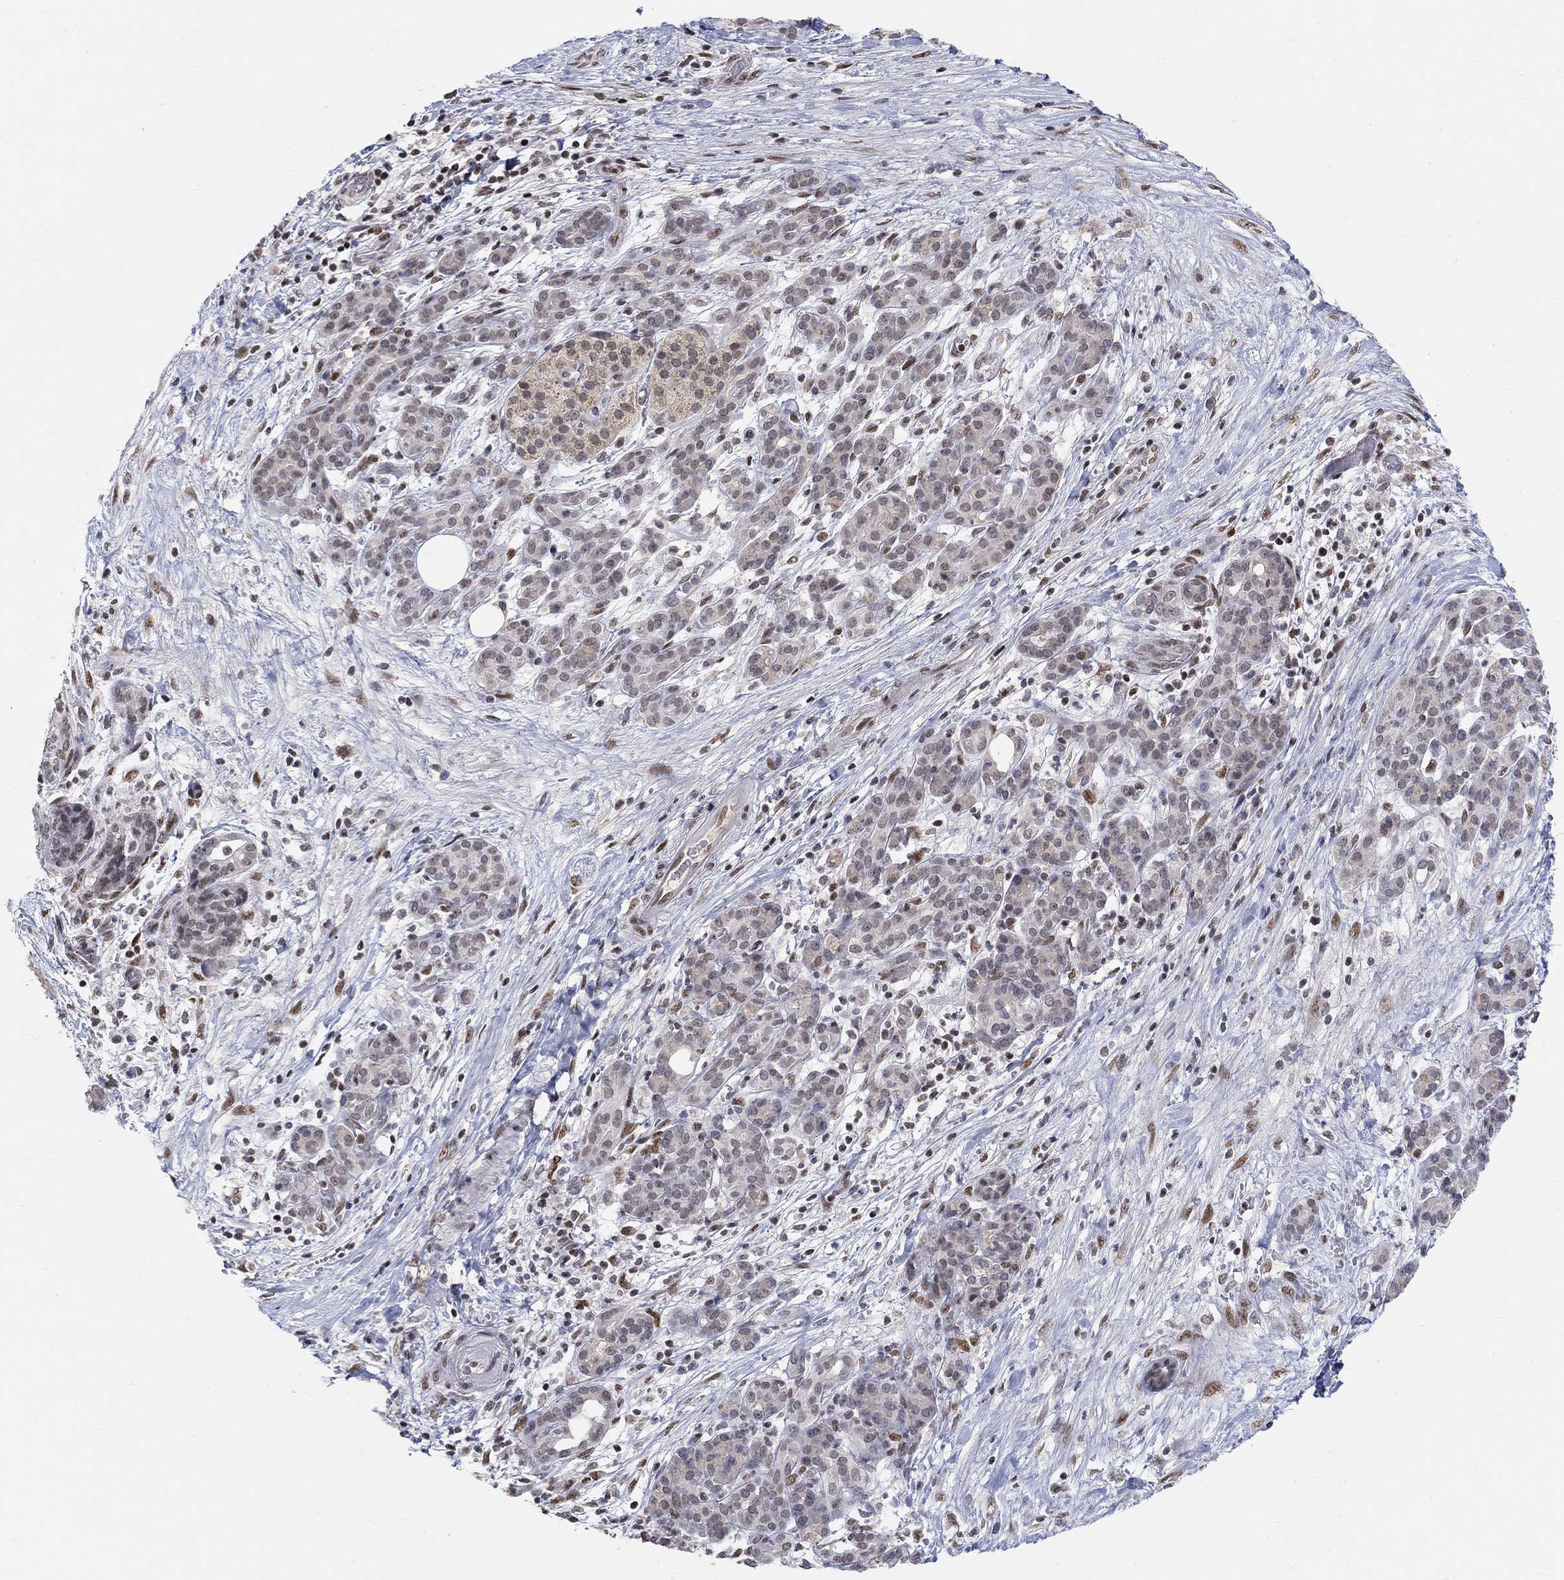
{"staining": {"intensity": "negative", "quantity": "none", "location": "none"}, "tissue": "pancreatic cancer", "cell_type": "Tumor cells", "image_type": "cancer", "snomed": [{"axis": "morphology", "description": "Adenocarcinoma, NOS"}, {"axis": "topography", "description": "Pancreas"}], "caption": "There is no significant positivity in tumor cells of adenocarcinoma (pancreatic).", "gene": "KLF12", "patient": {"sex": "male", "age": 44}}